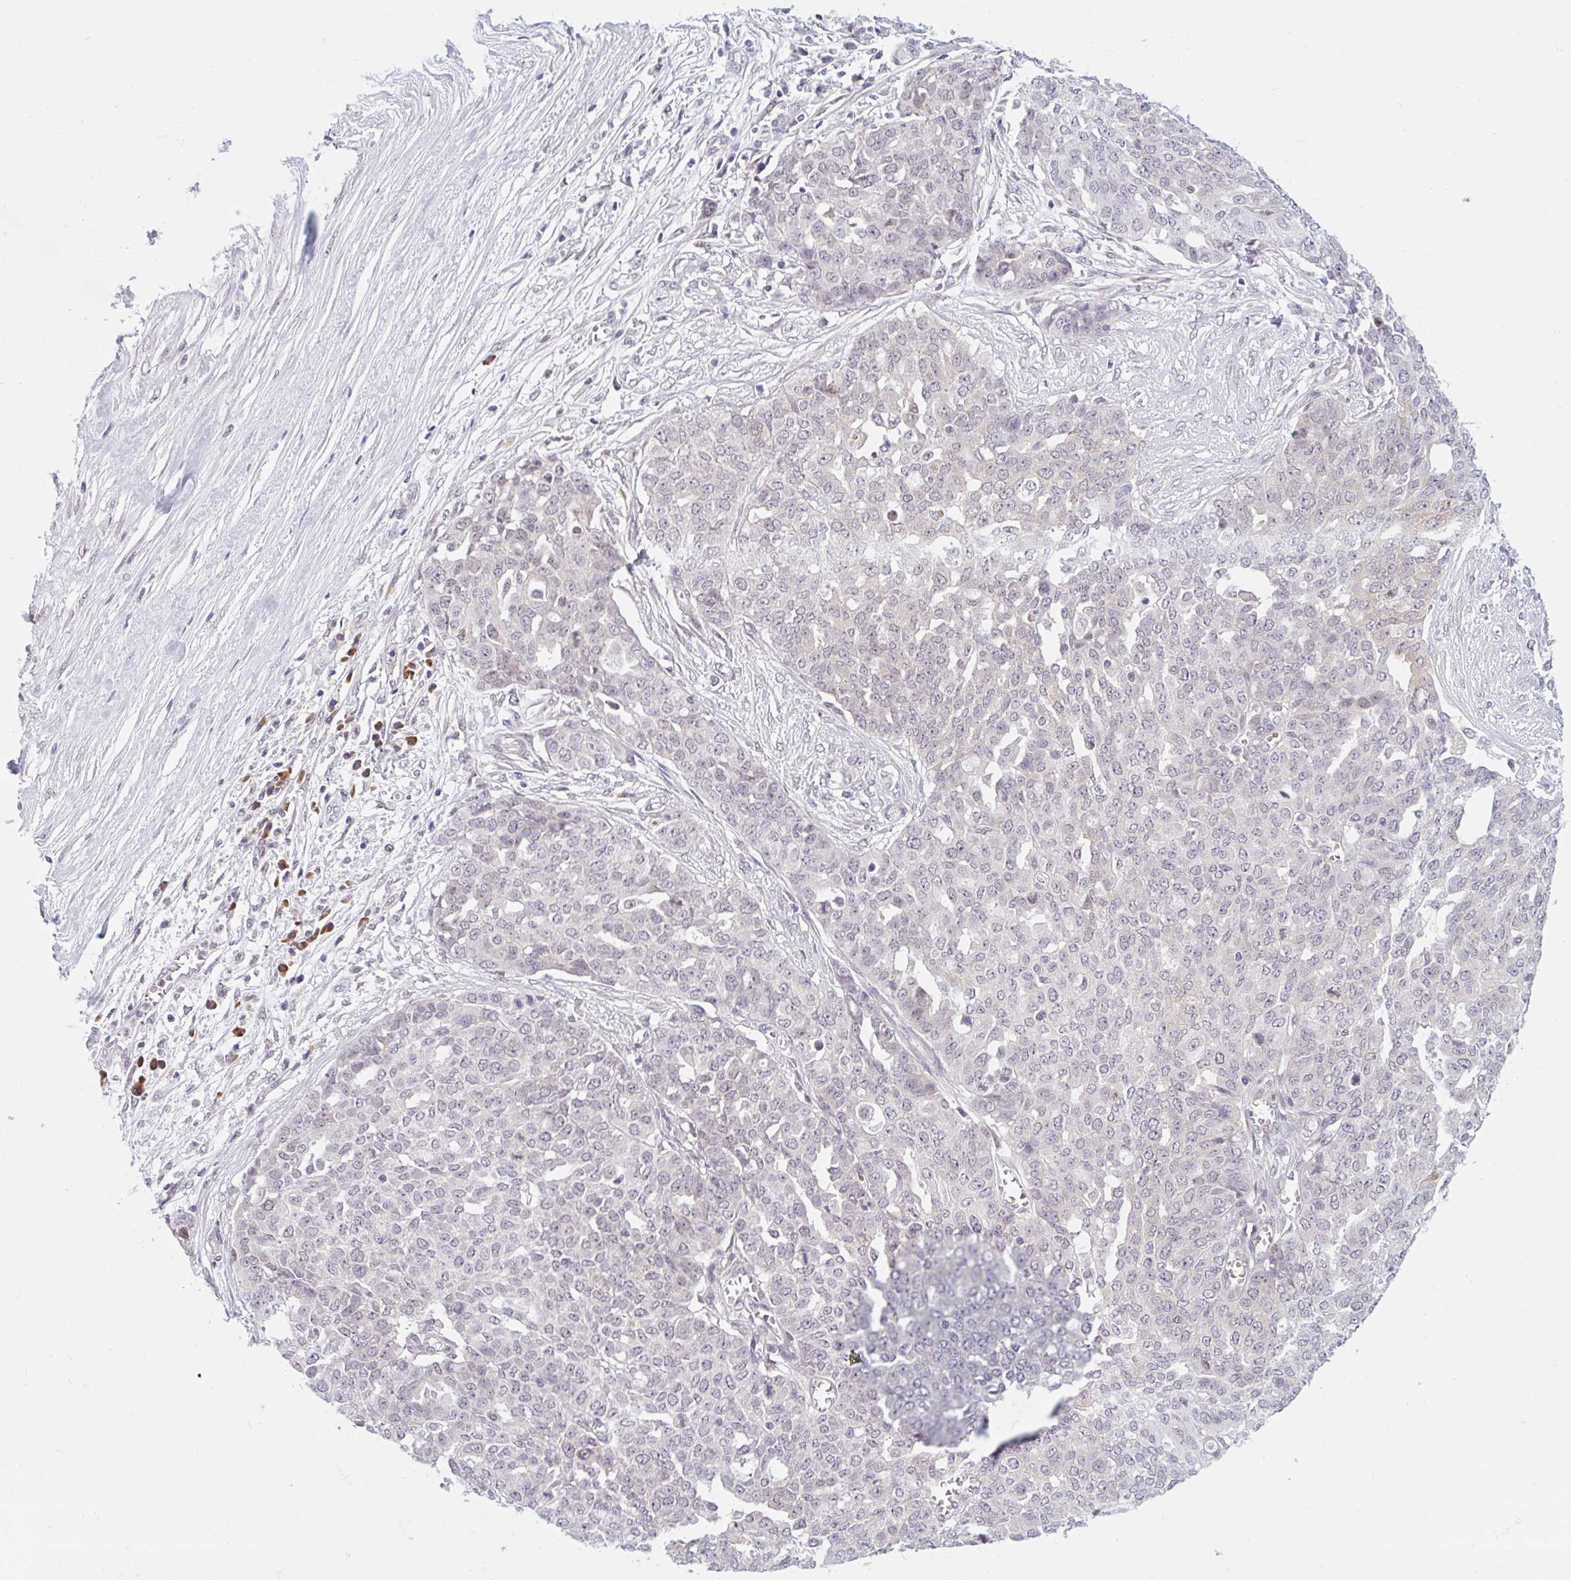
{"staining": {"intensity": "negative", "quantity": "none", "location": "none"}, "tissue": "ovarian cancer", "cell_type": "Tumor cells", "image_type": "cancer", "snomed": [{"axis": "morphology", "description": "Cystadenocarcinoma, serous, NOS"}, {"axis": "topography", "description": "Soft tissue"}, {"axis": "topography", "description": "Ovary"}], "caption": "The photomicrograph displays no staining of tumor cells in ovarian cancer.", "gene": "SRSF10", "patient": {"sex": "female", "age": 57}}